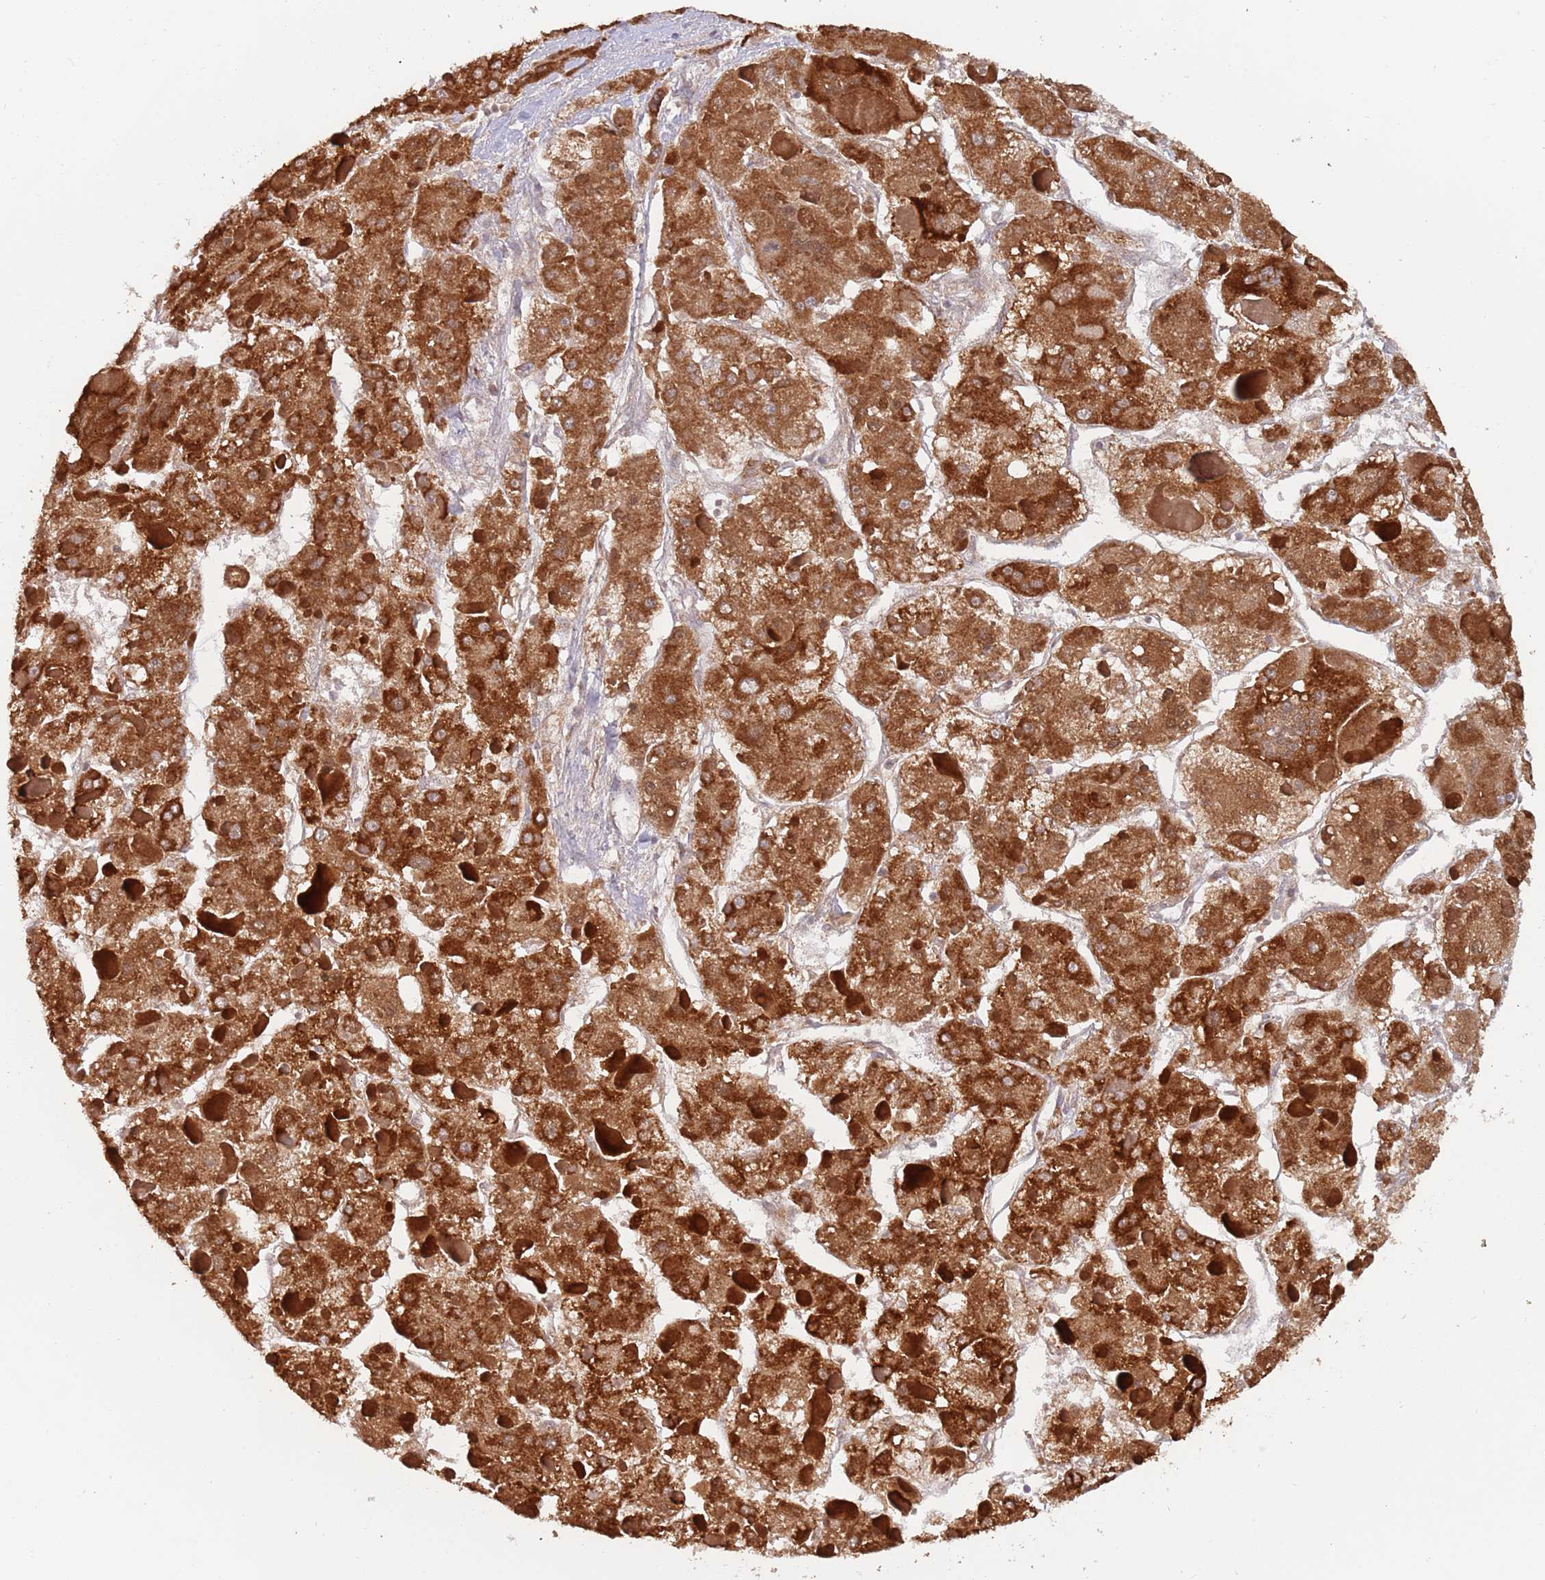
{"staining": {"intensity": "strong", "quantity": ">75%", "location": "cytoplasmic/membranous"}, "tissue": "liver cancer", "cell_type": "Tumor cells", "image_type": "cancer", "snomed": [{"axis": "morphology", "description": "Carcinoma, Hepatocellular, NOS"}, {"axis": "topography", "description": "Liver"}], "caption": "Hepatocellular carcinoma (liver) tissue reveals strong cytoplasmic/membranous positivity in approximately >75% of tumor cells", "gene": "TIMM13", "patient": {"sex": "female", "age": 73}}